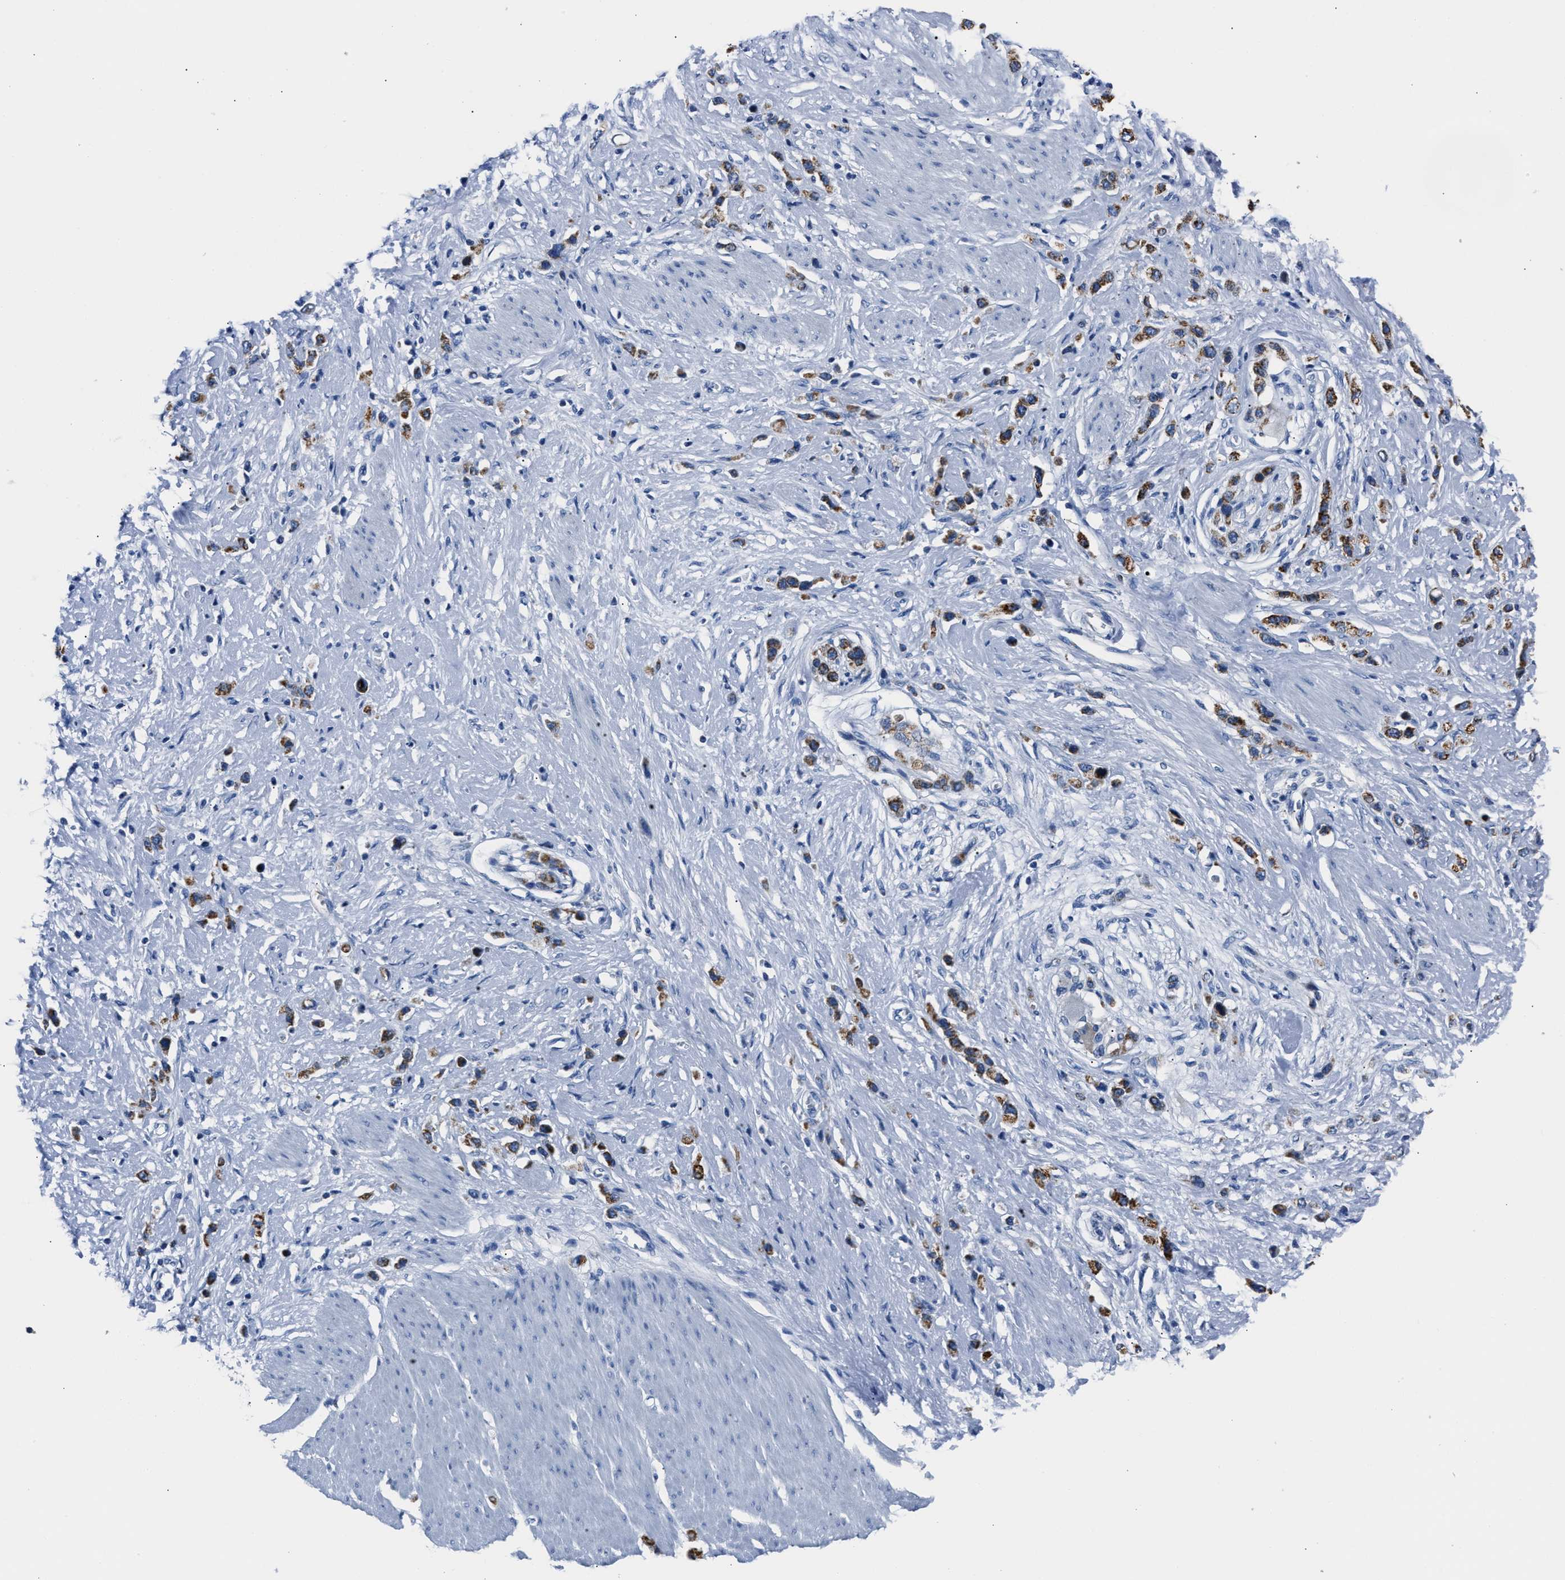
{"staining": {"intensity": "strong", "quantity": ">75%", "location": "cytoplasmic/membranous"}, "tissue": "stomach cancer", "cell_type": "Tumor cells", "image_type": "cancer", "snomed": [{"axis": "morphology", "description": "Adenocarcinoma, NOS"}, {"axis": "topography", "description": "Stomach"}], "caption": "A micrograph of stomach cancer (adenocarcinoma) stained for a protein demonstrates strong cytoplasmic/membranous brown staining in tumor cells. The staining was performed using DAB (3,3'-diaminobenzidine), with brown indicating positive protein expression. Nuclei are stained blue with hematoxylin.", "gene": "AMACR", "patient": {"sex": "female", "age": 65}}